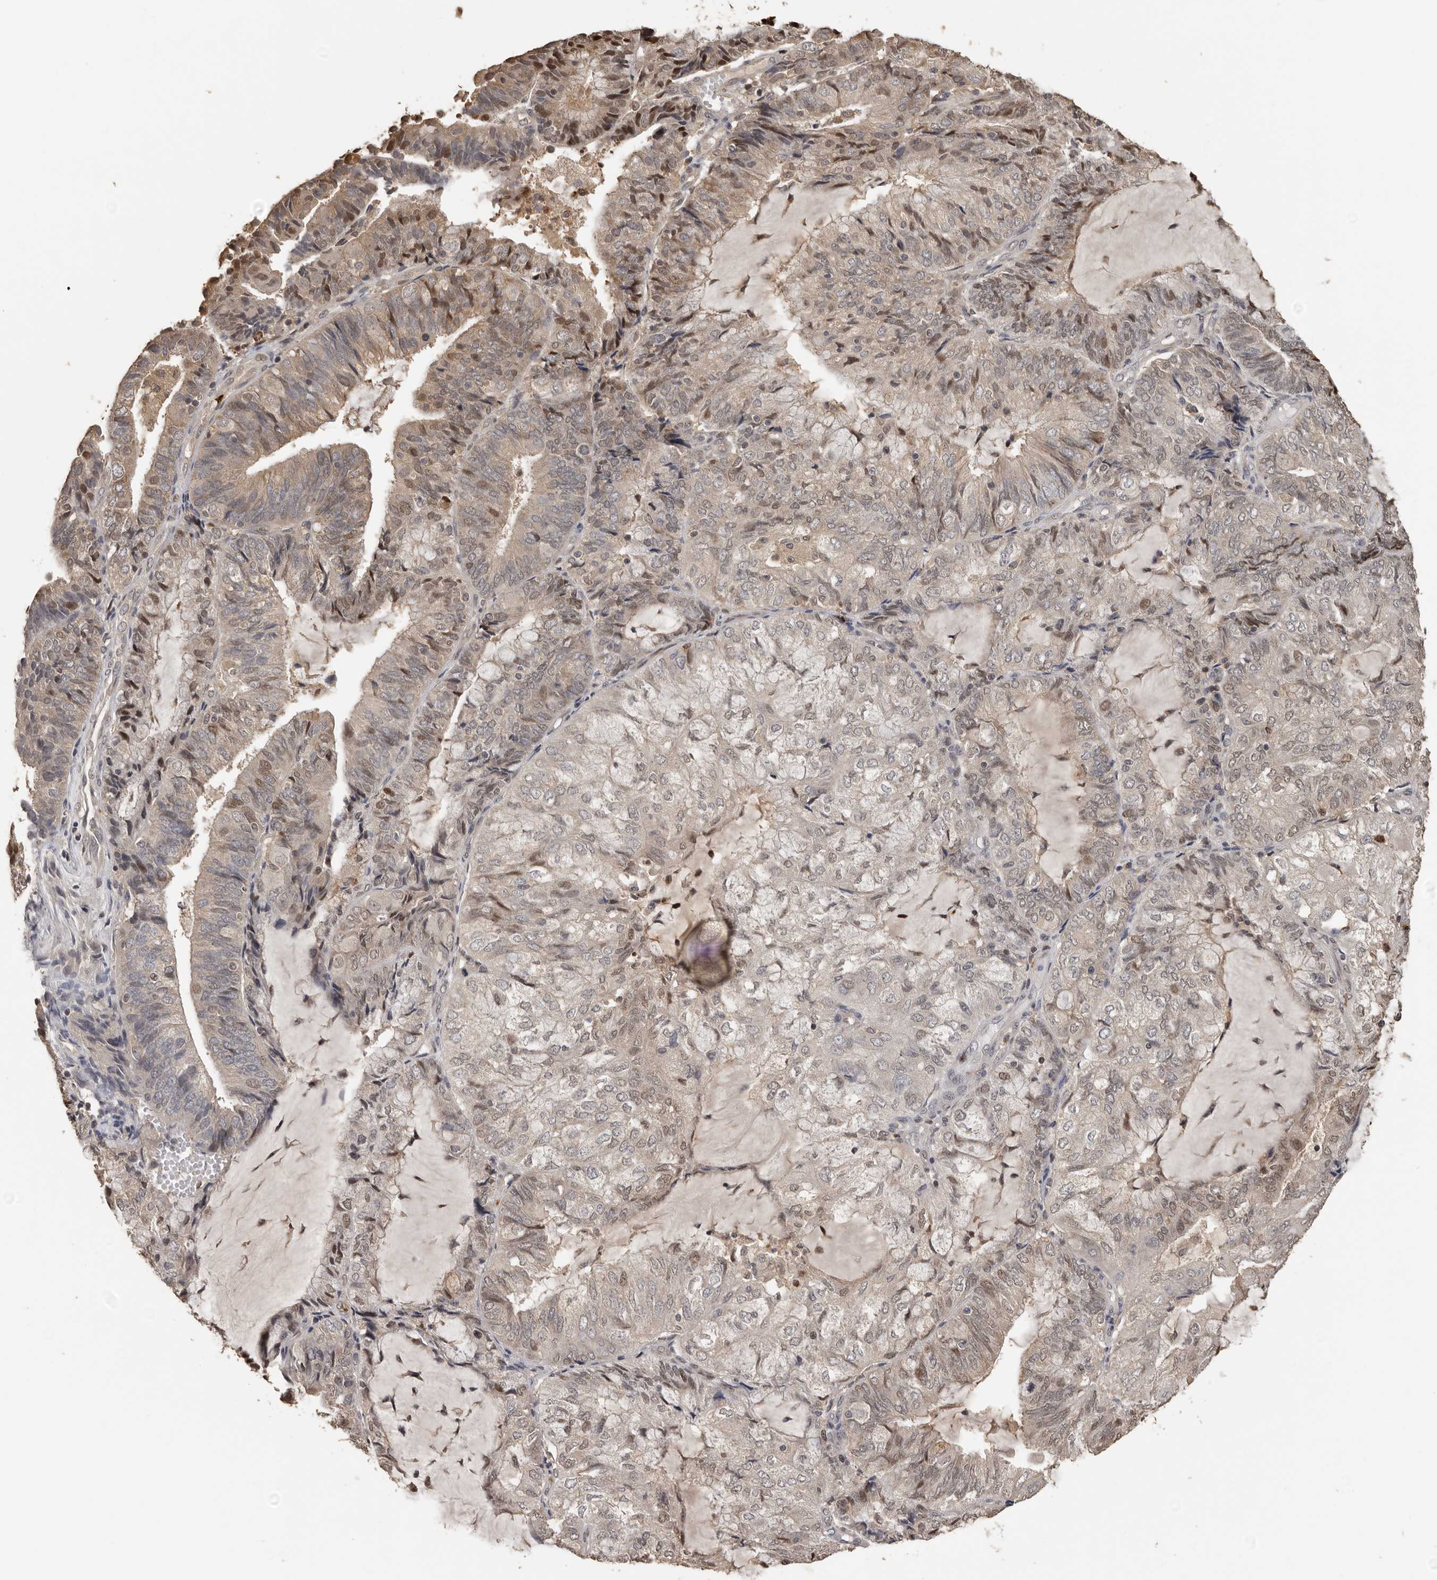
{"staining": {"intensity": "moderate", "quantity": "<25%", "location": "cytoplasmic/membranous,nuclear"}, "tissue": "endometrial cancer", "cell_type": "Tumor cells", "image_type": "cancer", "snomed": [{"axis": "morphology", "description": "Adenocarcinoma, NOS"}, {"axis": "topography", "description": "Endometrium"}], "caption": "Protein analysis of endometrial adenocarcinoma tissue shows moderate cytoplasmic/membranous and nuclear staining in approximately <25% of tumor cells.", "gene": "KIF2B", "patient": {"sex": "female", "age": 81}}